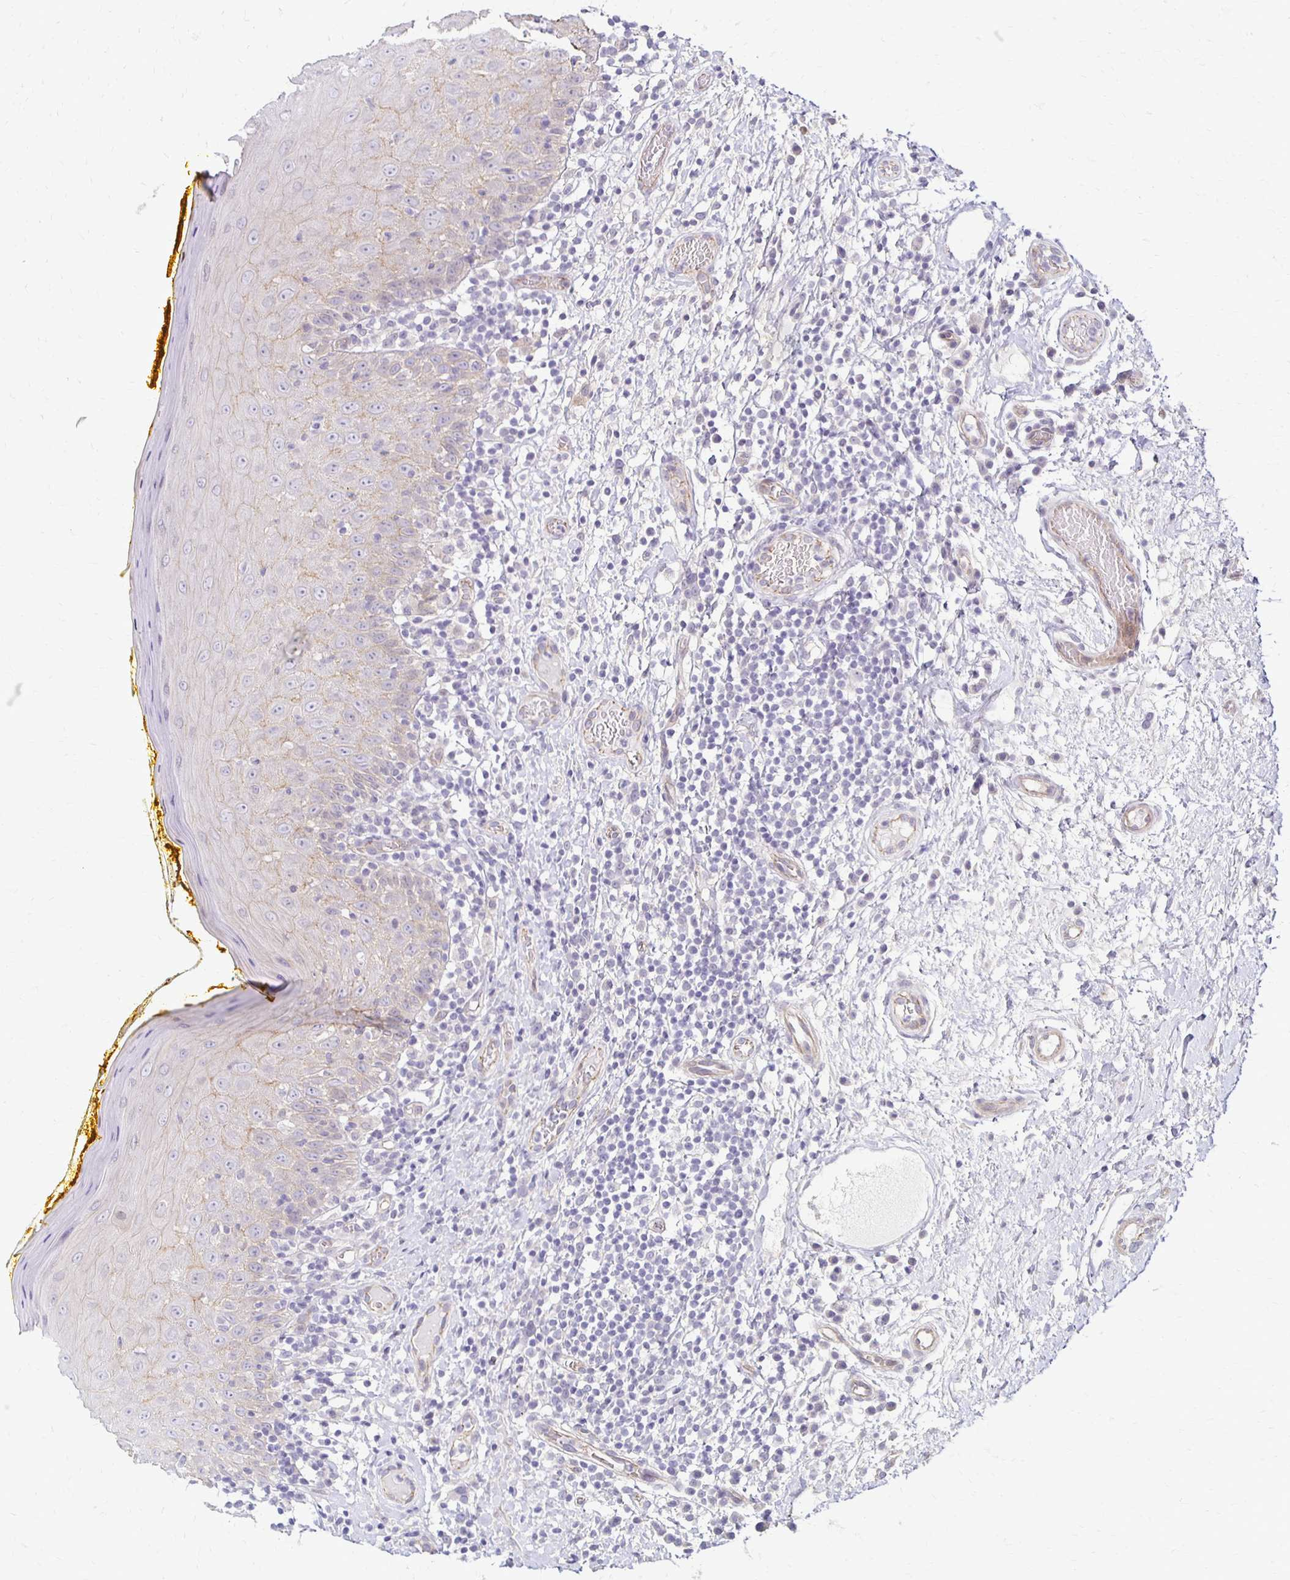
{"staining": {"intensity": "negative", "quantity": "none", "location": "none"}, "tissue": "oral mucosa", "cell_type": "Squamous epithelial cells", "image_type": "normal", "snomed": [{"axis": "morphology", "description": "Normal tissue, NOS"}, {"axis": "topography", "description": "Oral tissue"}, {"axis": "topography", "description": "Tounge, NOS"}], "caption": "This is a histopathology image of immunohistochemistry staining of unremarkable oral mucosa, which shows no expression in squamous epithelial cells.", "gene": "KATNBL1", "patient": {"sex": "female", "age": 58}}